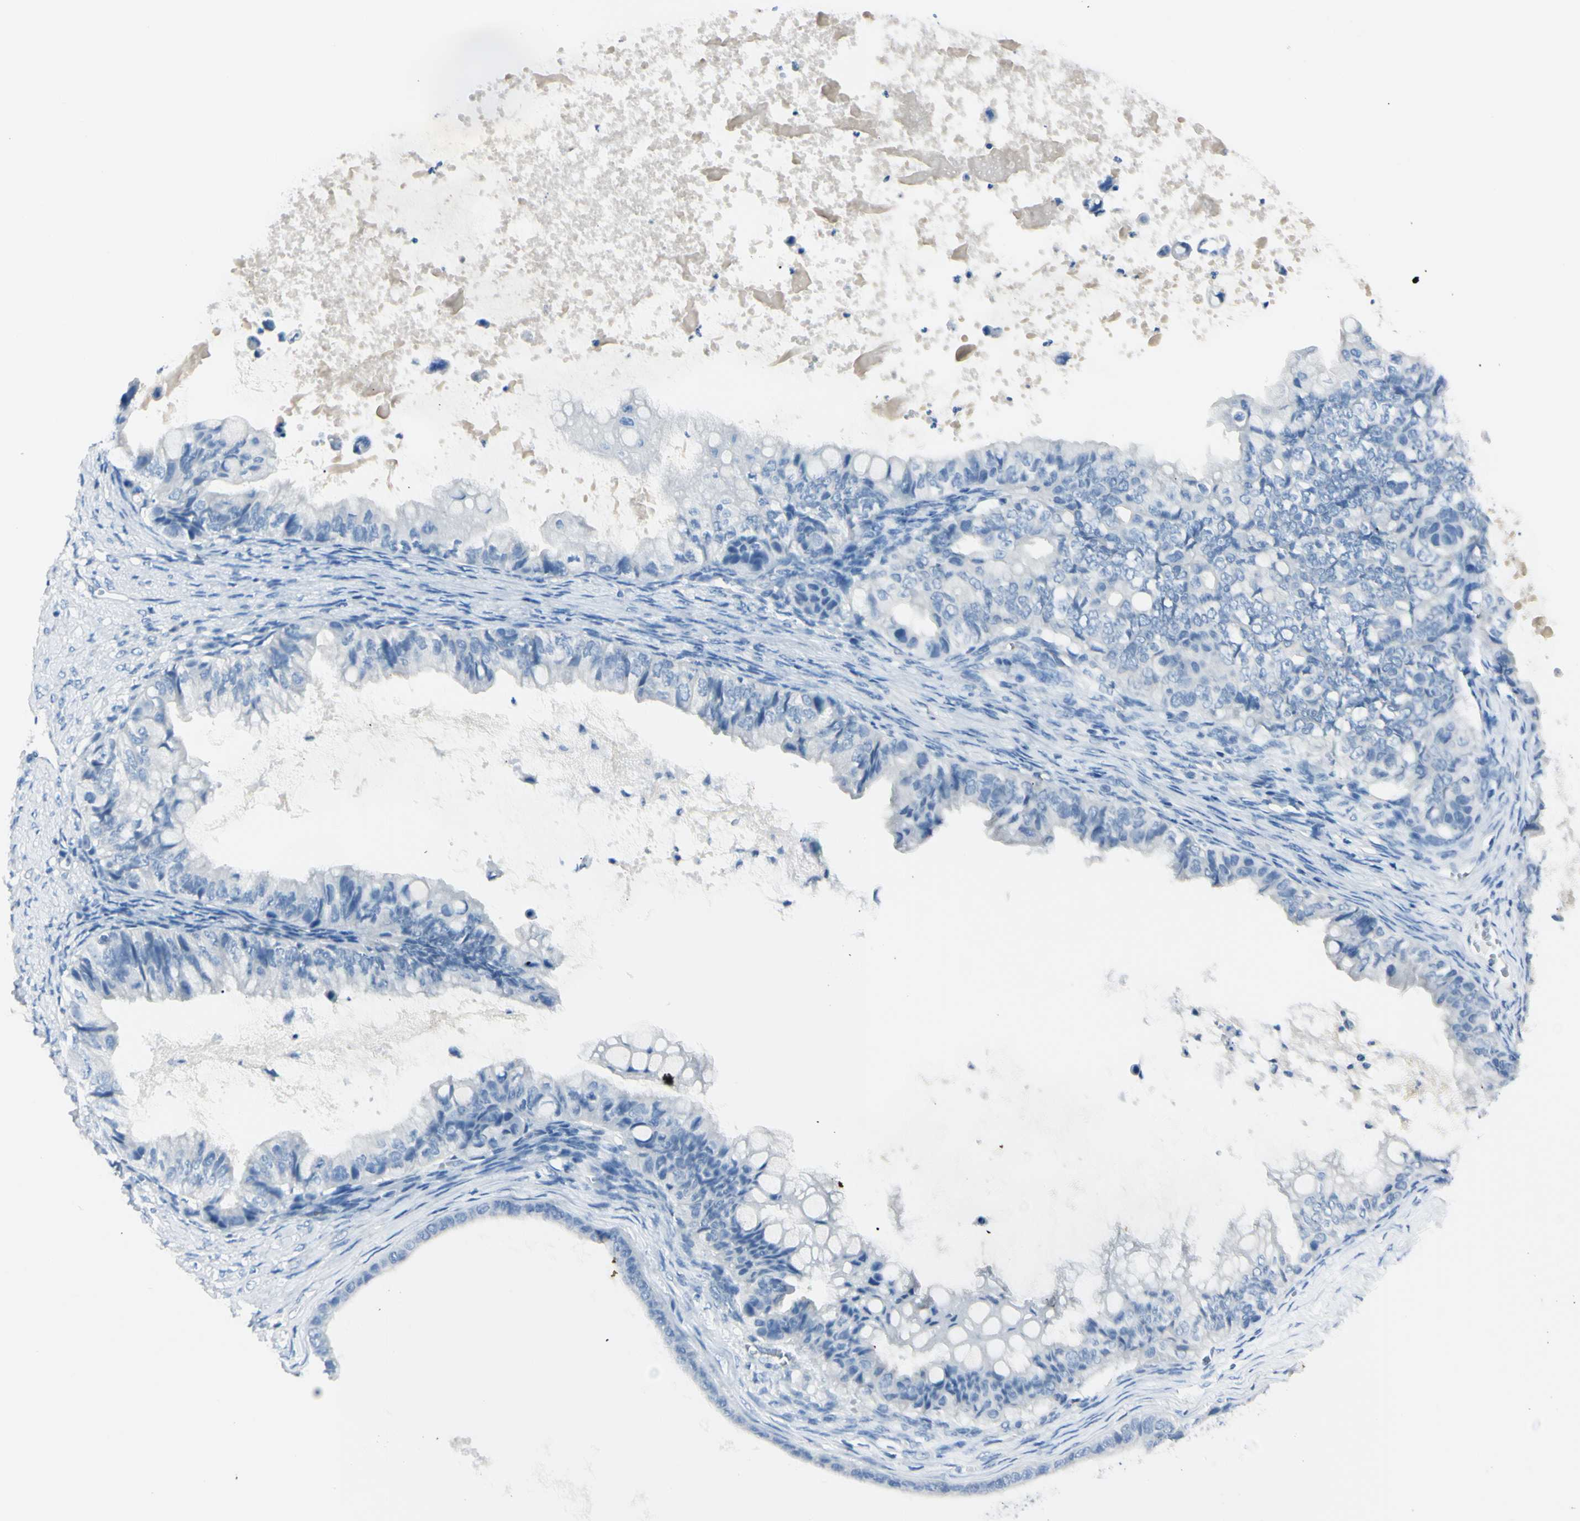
{"staining": {"intensity": "negative", "quantity": "none", "location": "none"}, "tissue": "ovarian cancer", "cell_type": "Tumor cells", "image_type": "cancer", "snomed": [{"axis": "morphology", "description": "Cystadenocarcinoma, mucinous, NOS"}, {"axis": "topography", "description": "Ovary"}], "caption": "Tumor cells are negative for brown protein staining in ovarian cancer (mucinous cystadenocarcinoma).", "gene": "FOLH1", "patient": {"sex": "female", "age": 80}}